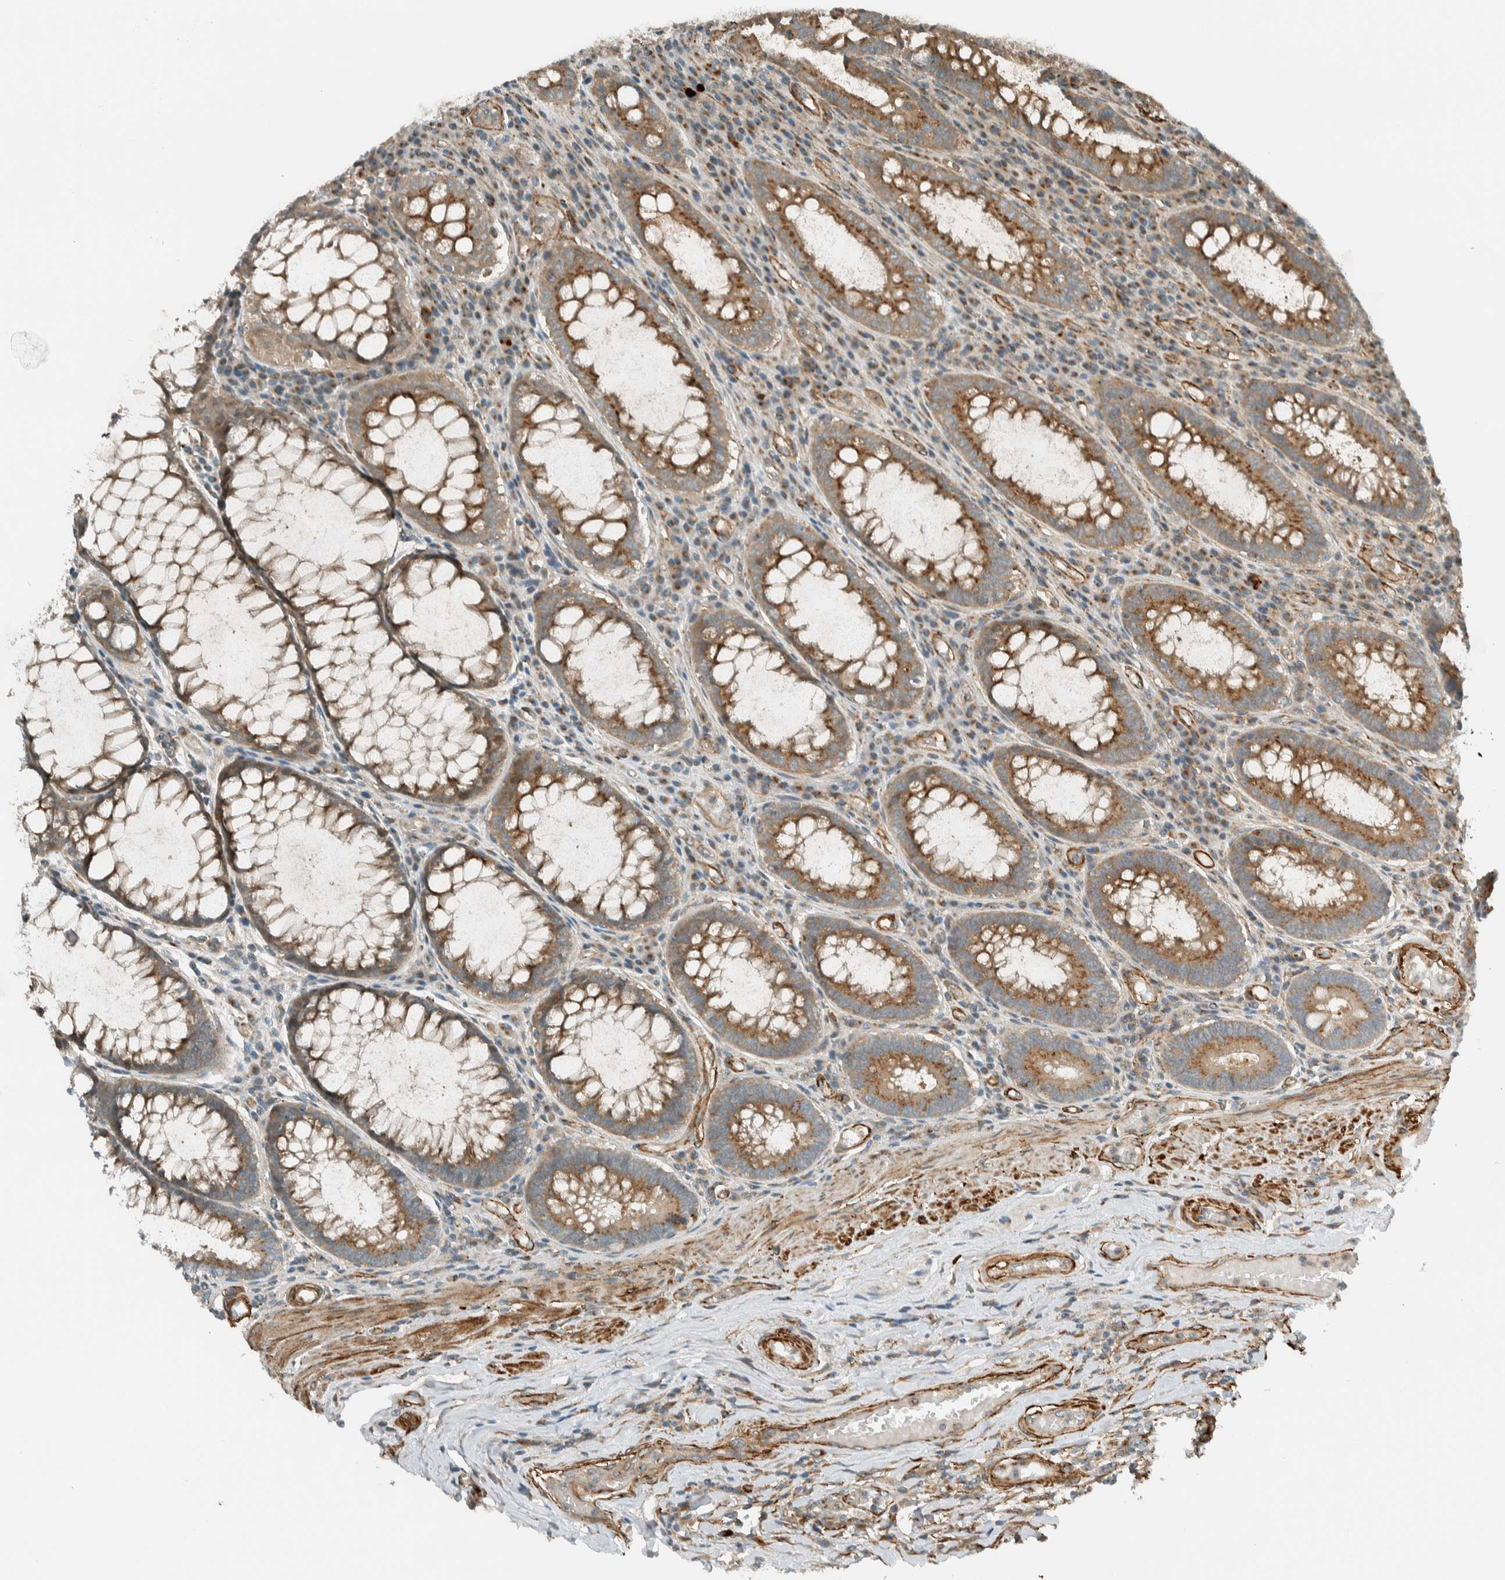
{"staining": {"intensity": "moderate", "quantity": ">75%", "location": "cytoplasmic/membranous"}, "tissue": "colorectal cancer", "cell_type": "Tumor cells", "image_type": "cancer", "snomed": [{"axis": "morphology", "description": "Adenocarcinoma, NOS"}, {"axis": "topography", "description": "Rectum"}], "caption": "The immunohistochemical stain highlights moderate cytoplasmic/membranous staining in tumor cells of colorectal adenocarcinoma tissue. (DAB IHC with brightfield microscopy, high magnification).", "gene": "EXOC7", "patient": {"sex": "male", "age": 84}}